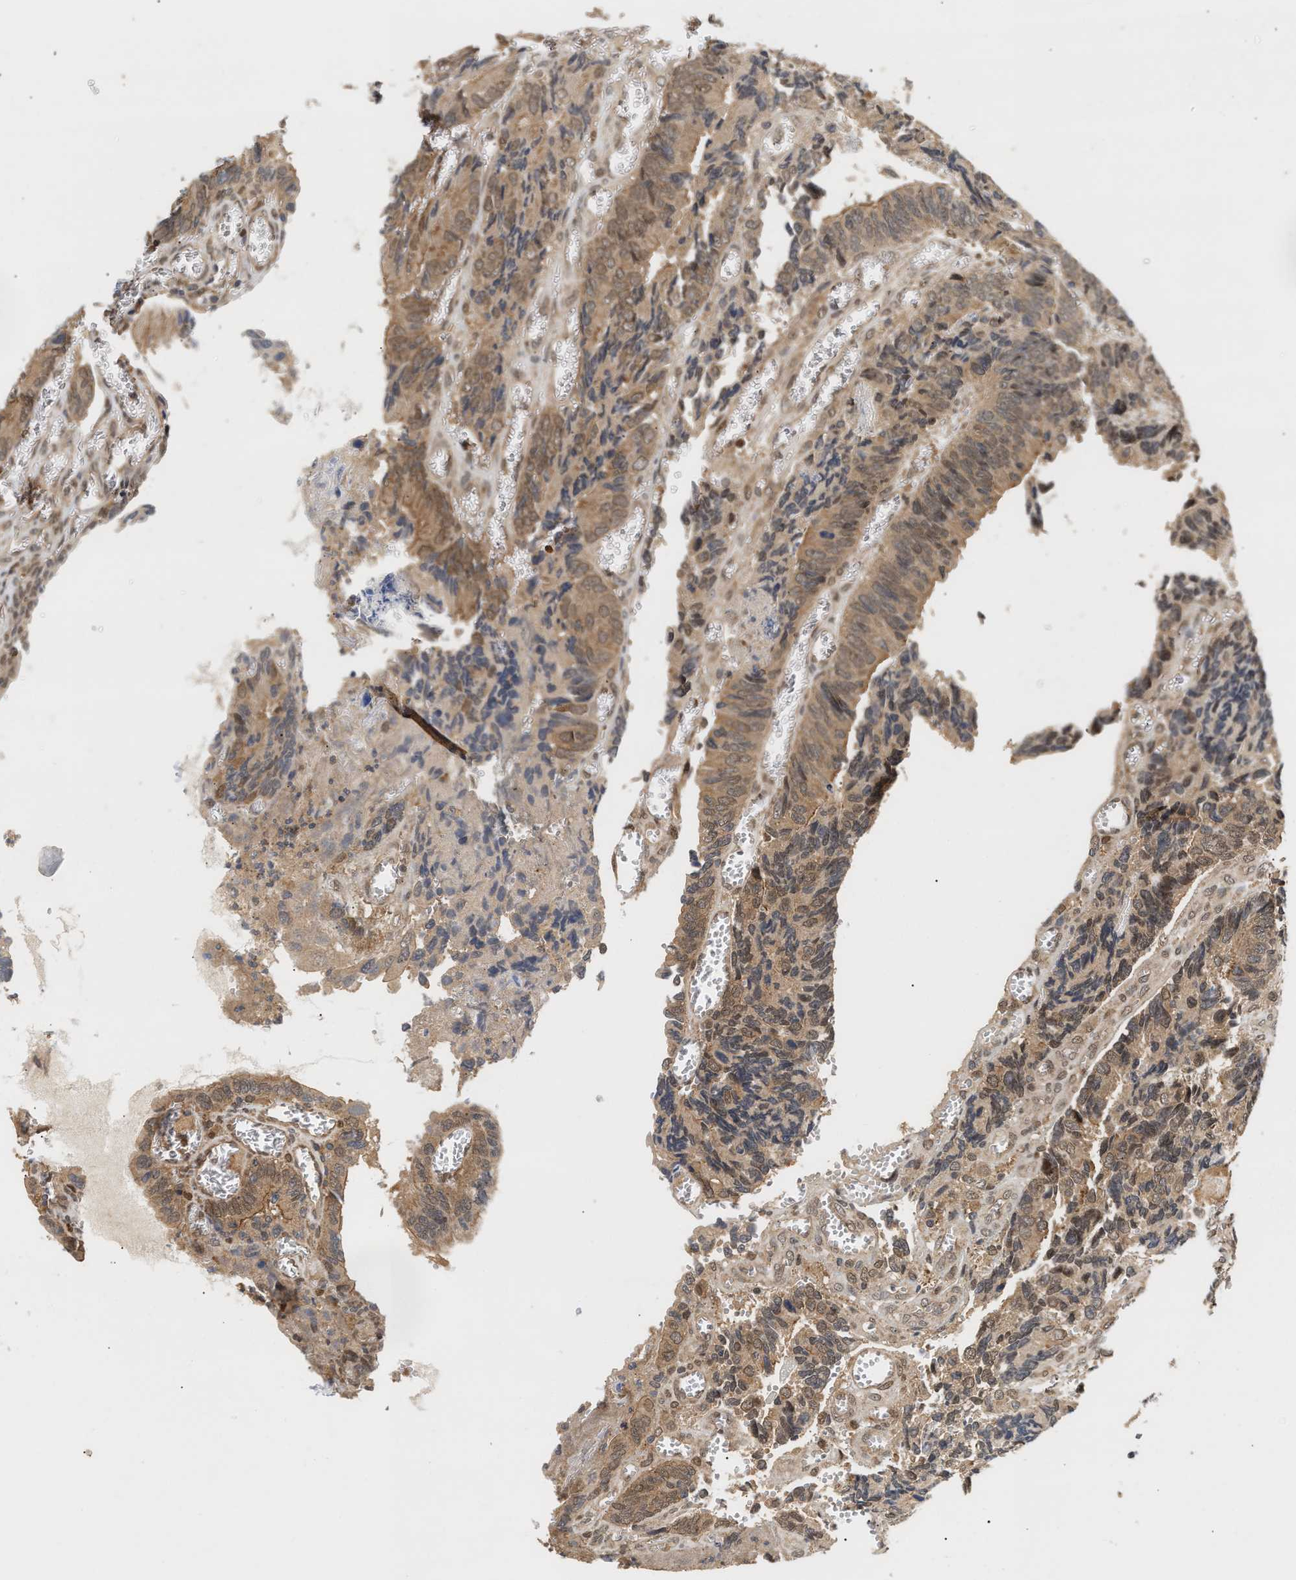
{"staining": {"intensity": "weak", "quantity": ">75%", "location": "cytoplasmic/membranous,nuclear"}, "tissue": "colorectal cancer", "cell_type": "Tumor cells", "image_type": "cancer", "snomed": [{"axis": "morphology", "description": "Adenocarcinoma, NOS"}, {"axis": "topography", "description": "Colon"}], "caption": "The micrograph demonstrates immunohistochemical staining of colorectal cancer. There is weak cytoplasmic/membranous and nuclear expression is identified in about >75% of tumor cells. (brown staining indicates protein expression, while blue staining denotes nuclei).", "gene": "ABHD5", "patient": {"sex": "male", "age": 72}}